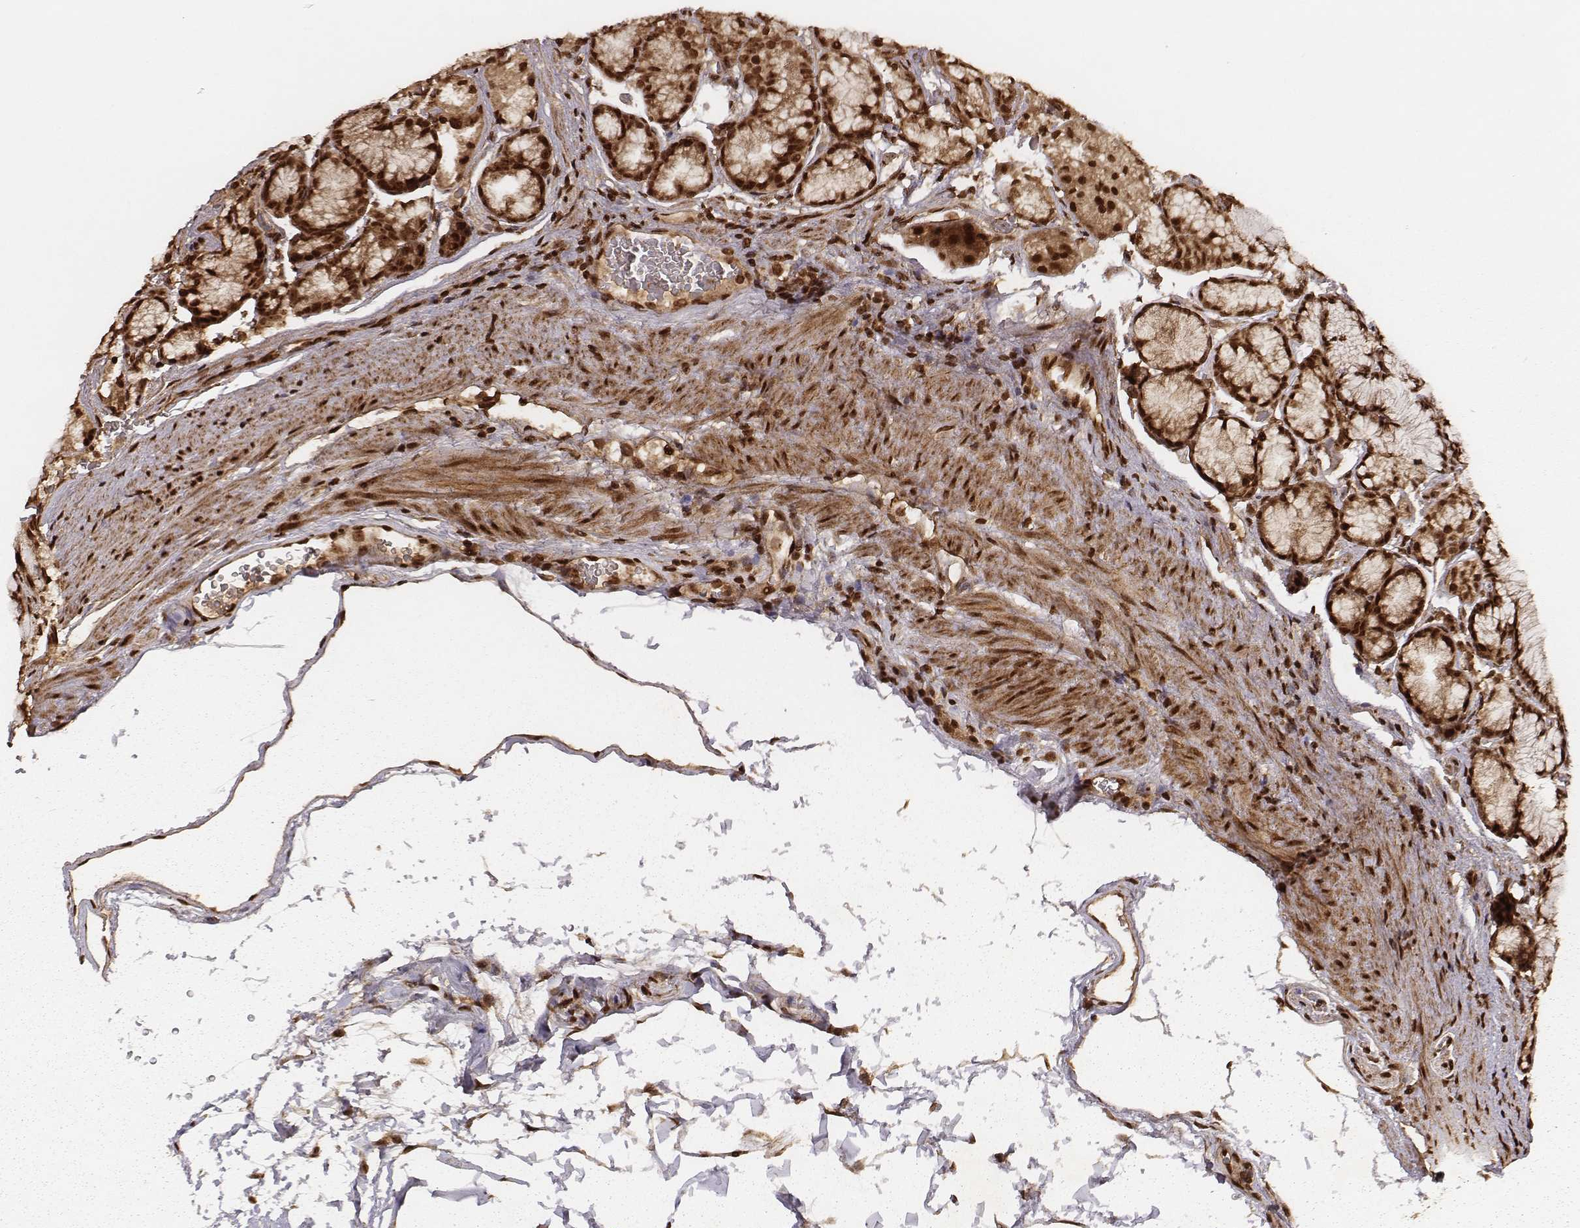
{"staining": {"intensity": "strong", "quantity": ">75%", "location": "cytoplasmic/membranous,nuclear"}, "tissue": "stomach", "cell_type": "Glandular cells", "image_type": "normal", "snomed": [{"axis": "morphology", "description": "Normal tissue, NOS"}, {"axis": "morphology", "description": "Adenocarcinoma, NOS"}, {"axis": "morphology", "description": "Adenocarcinoma, High grade"}, {"axis": "topography", "description": "Stomach, upper"}, {"axis": "topography", "description": "Stomach"}], "caption": "Immunohistochemistry of benign stomach displays high levels of strong cytoplasmic/membranous,nuclear staining in about >75% of glandular cells.", "gene": "NFX1", "patient": {"sex": "female", "age": 65}}